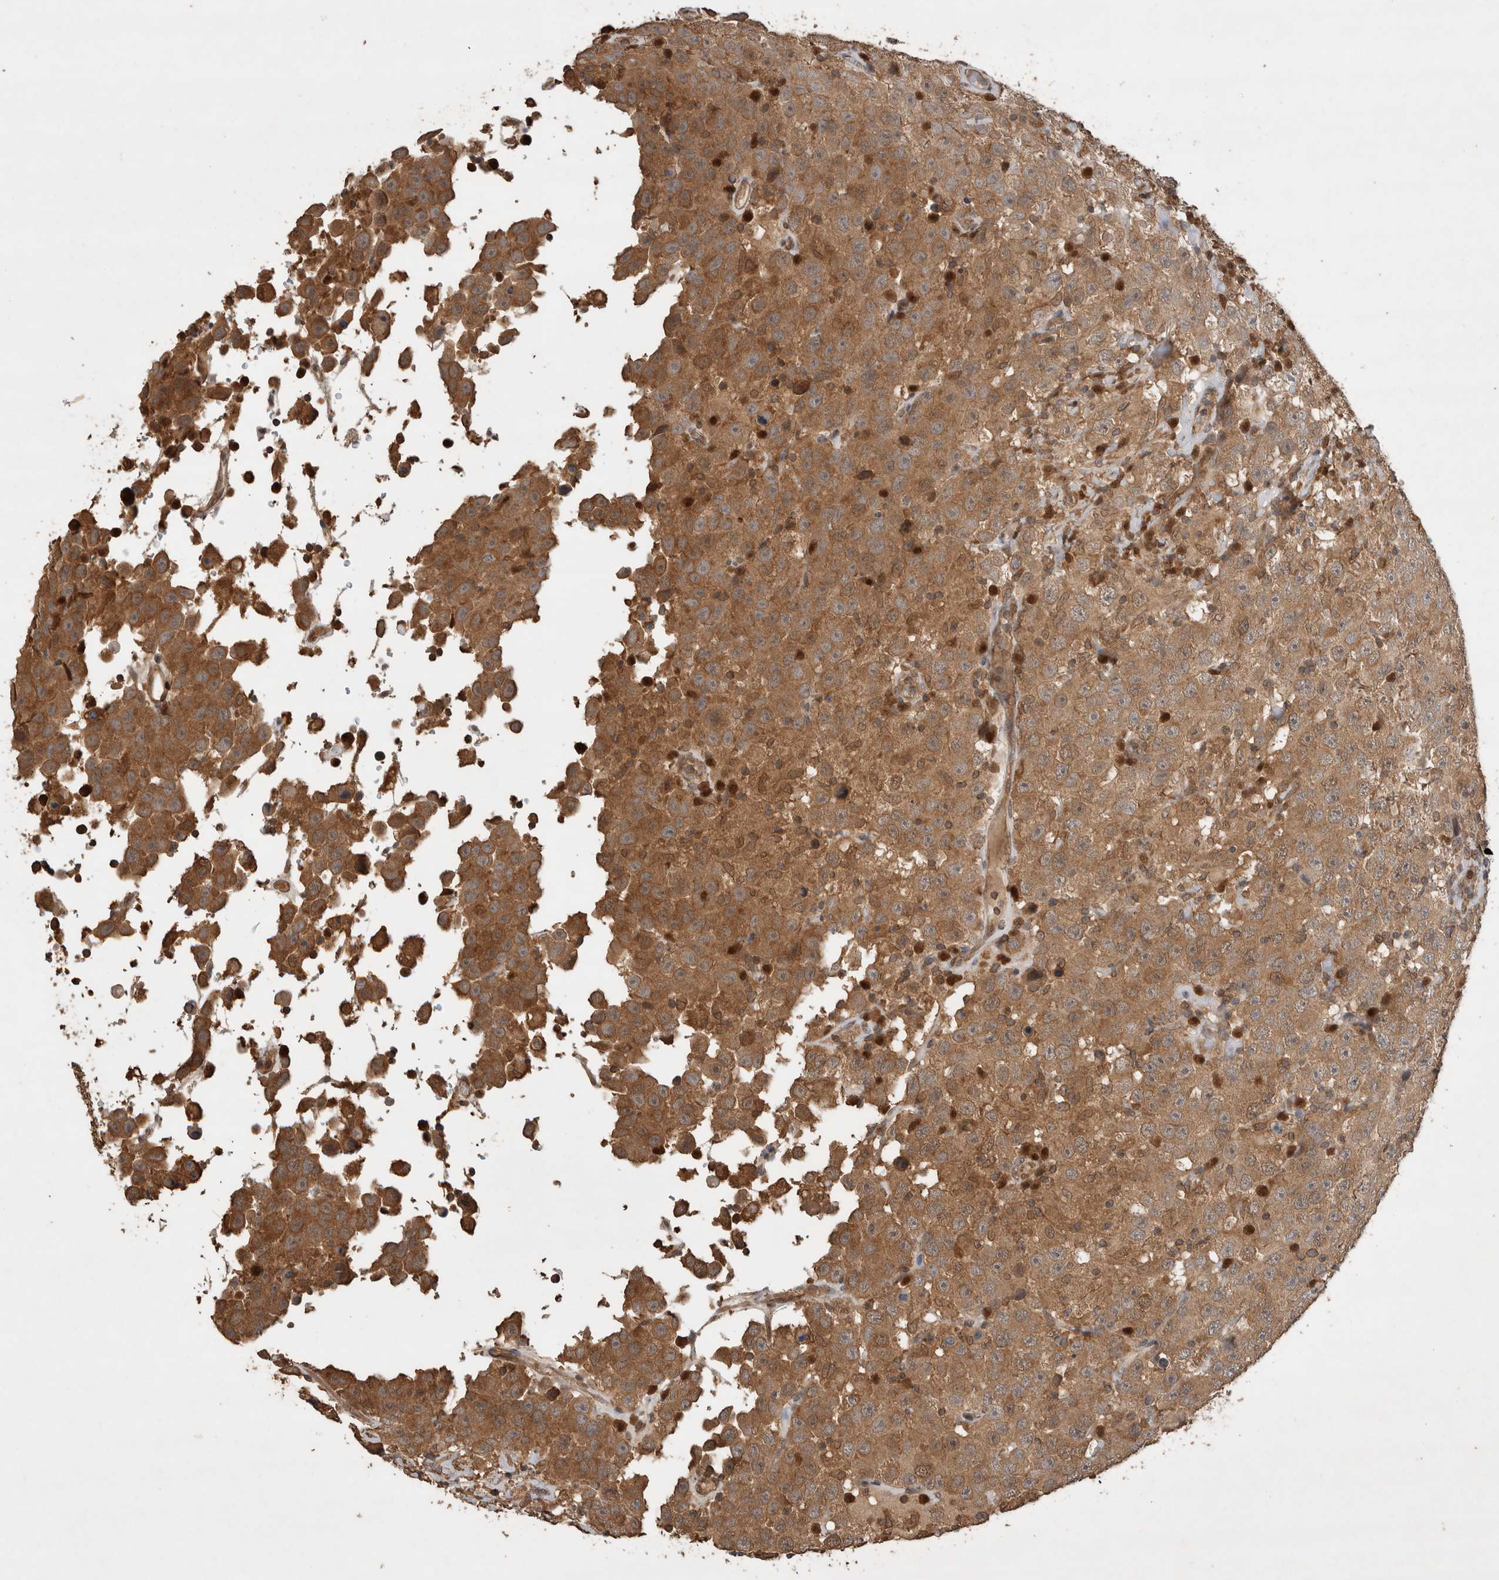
{"staining": {"intensity": "moderate", "quantity": ">75%", "location": "cytoplasmic/membranous"}, "tissue": "testis cancer", "cell_type": "Tumor cells", "image_type": "cancer", "snomed": [{"axis": "morphology", "description": "Seminoma, NOS"}, {"axis": "topography", "description": "Testis"}], "caption": "Tumor cells exhibit medium levels of moderate cytoplasmic/membranous staining in about >75% of cells in human testis cancer. Using DAB (3,3'-diaminobenzidine) (brown) and hematoxylin (blue) stains, captured at high magnification using brightfield microscopy.", "gene": "OTUD7B", "patient": {"sex": "male", "age": 41}}